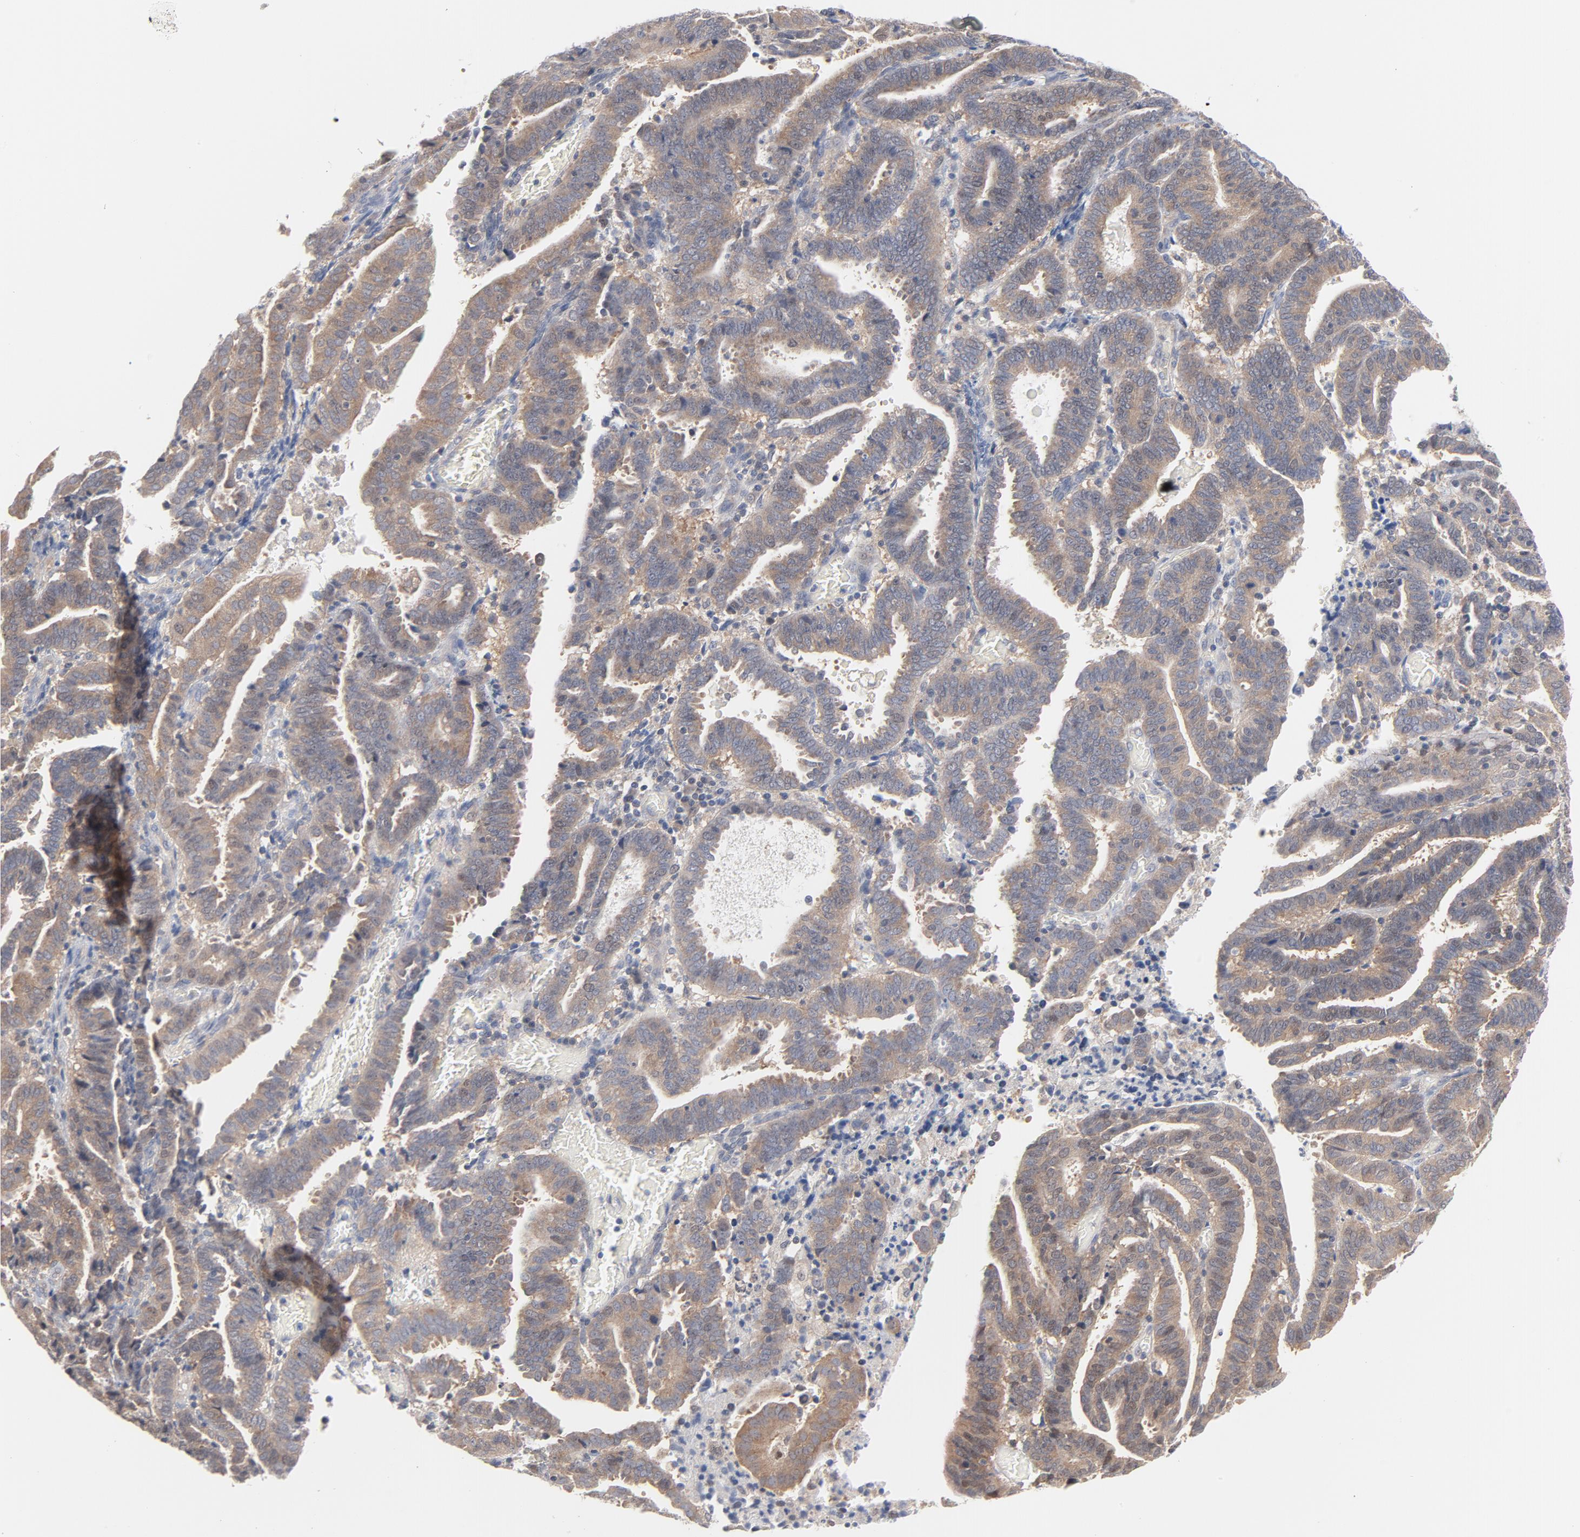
{"staining": {"intensity": "weak", "quantity": "25%-75%", "location": "cytoplasmic/membranous"}, "tissue": "endometrial cancer", "cell_type": "Tumor cells", "image_type": "cancer", "snomed": [{"axis": "morphology", "description": "Adenocarcinoma, NOS"}, {"axis": "topography", "description": "Uterus"}], "caption": "Weak cytoplasmic/membranous protein positivity is identified in approximately 25%-75% of tumor cells in endometrial cancer.", "gene": "UBL4A", "patient": {"sex": "female", "age": 83}}